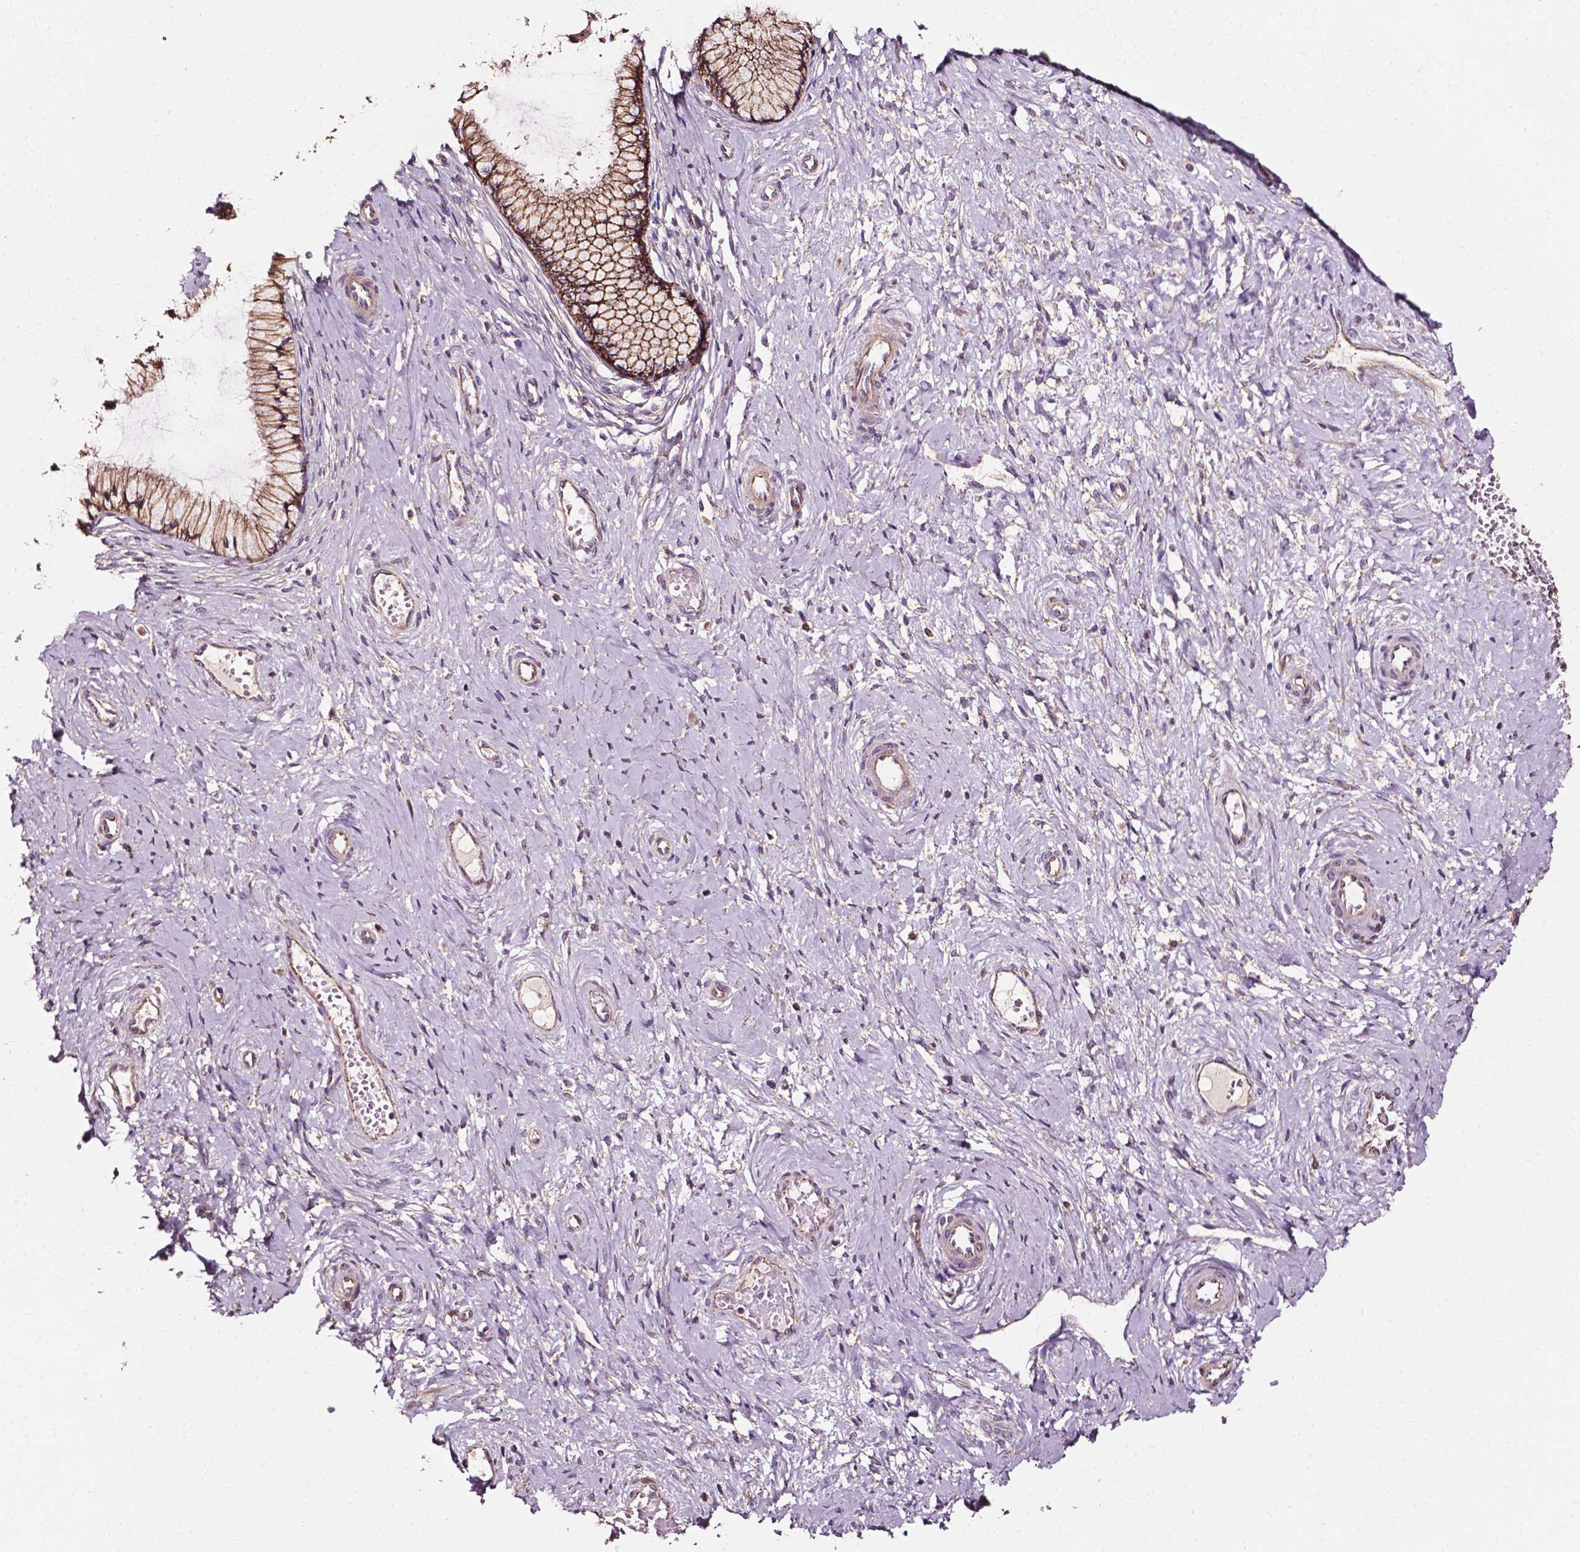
{"staining": {"intensity": "moderate", "quantity": ">75%", "location": "cytoplasmic/membranous"}, "tissue": "cervix", "cell_type": "Glandular cells", "image_type": "normal", "snomed": [{"axis": "morphology", "description": "Normal tissue, NOS"}, {"axis": "topography", "description": "Cervix"}], "caption": "DAB immunohistochemical staining of benign human cervix displays moderate cytoplasmic/membranous protein staining in approximately >75% of glandular cells. Ihc stains the protein in brown and the nuclei are stained blue.", "gene": "ATG16L1", "patient": {"sex": "female", "age": 37}}